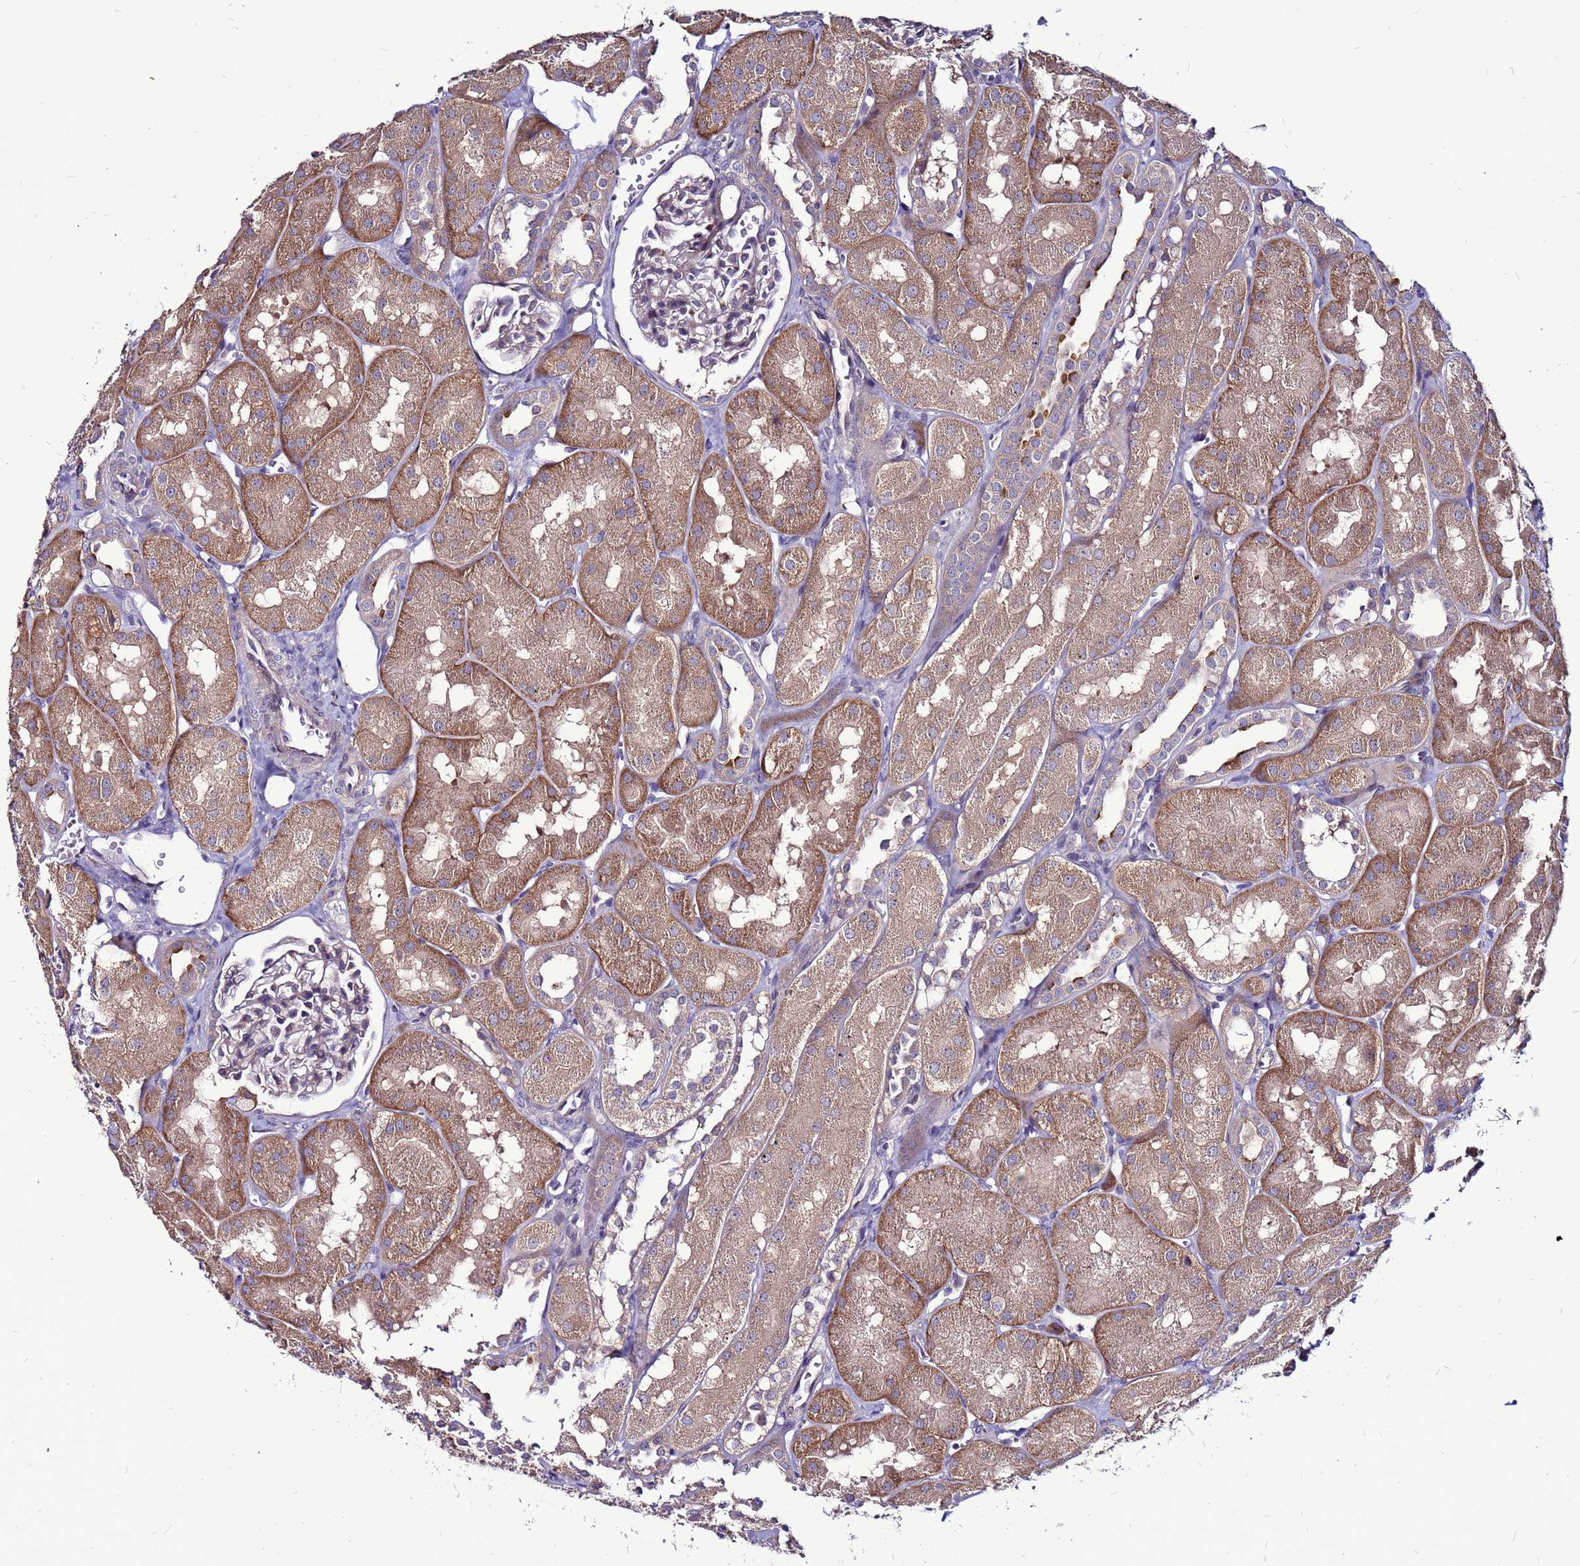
{"staining": {"intensity": "negative", "quantity": "none", "location": "none"}, "tissue": "kidney", "cell_type": "Cells in glomeruli", "image_type": "normal", "snomed": [{"axis": "morphology", "description": "Normal tissue, NOS"}, {"axis": "topography", "description": "Kidney"}, {"axis": "topography", "description": "Urinary bladder"}], "caption": "High power microscopy image of an IHC image of normal kidney, revealing no significant expression in cells in glomeruli.", "gene": "GPN3", "patient": {"sex": "male", "age": 16}}